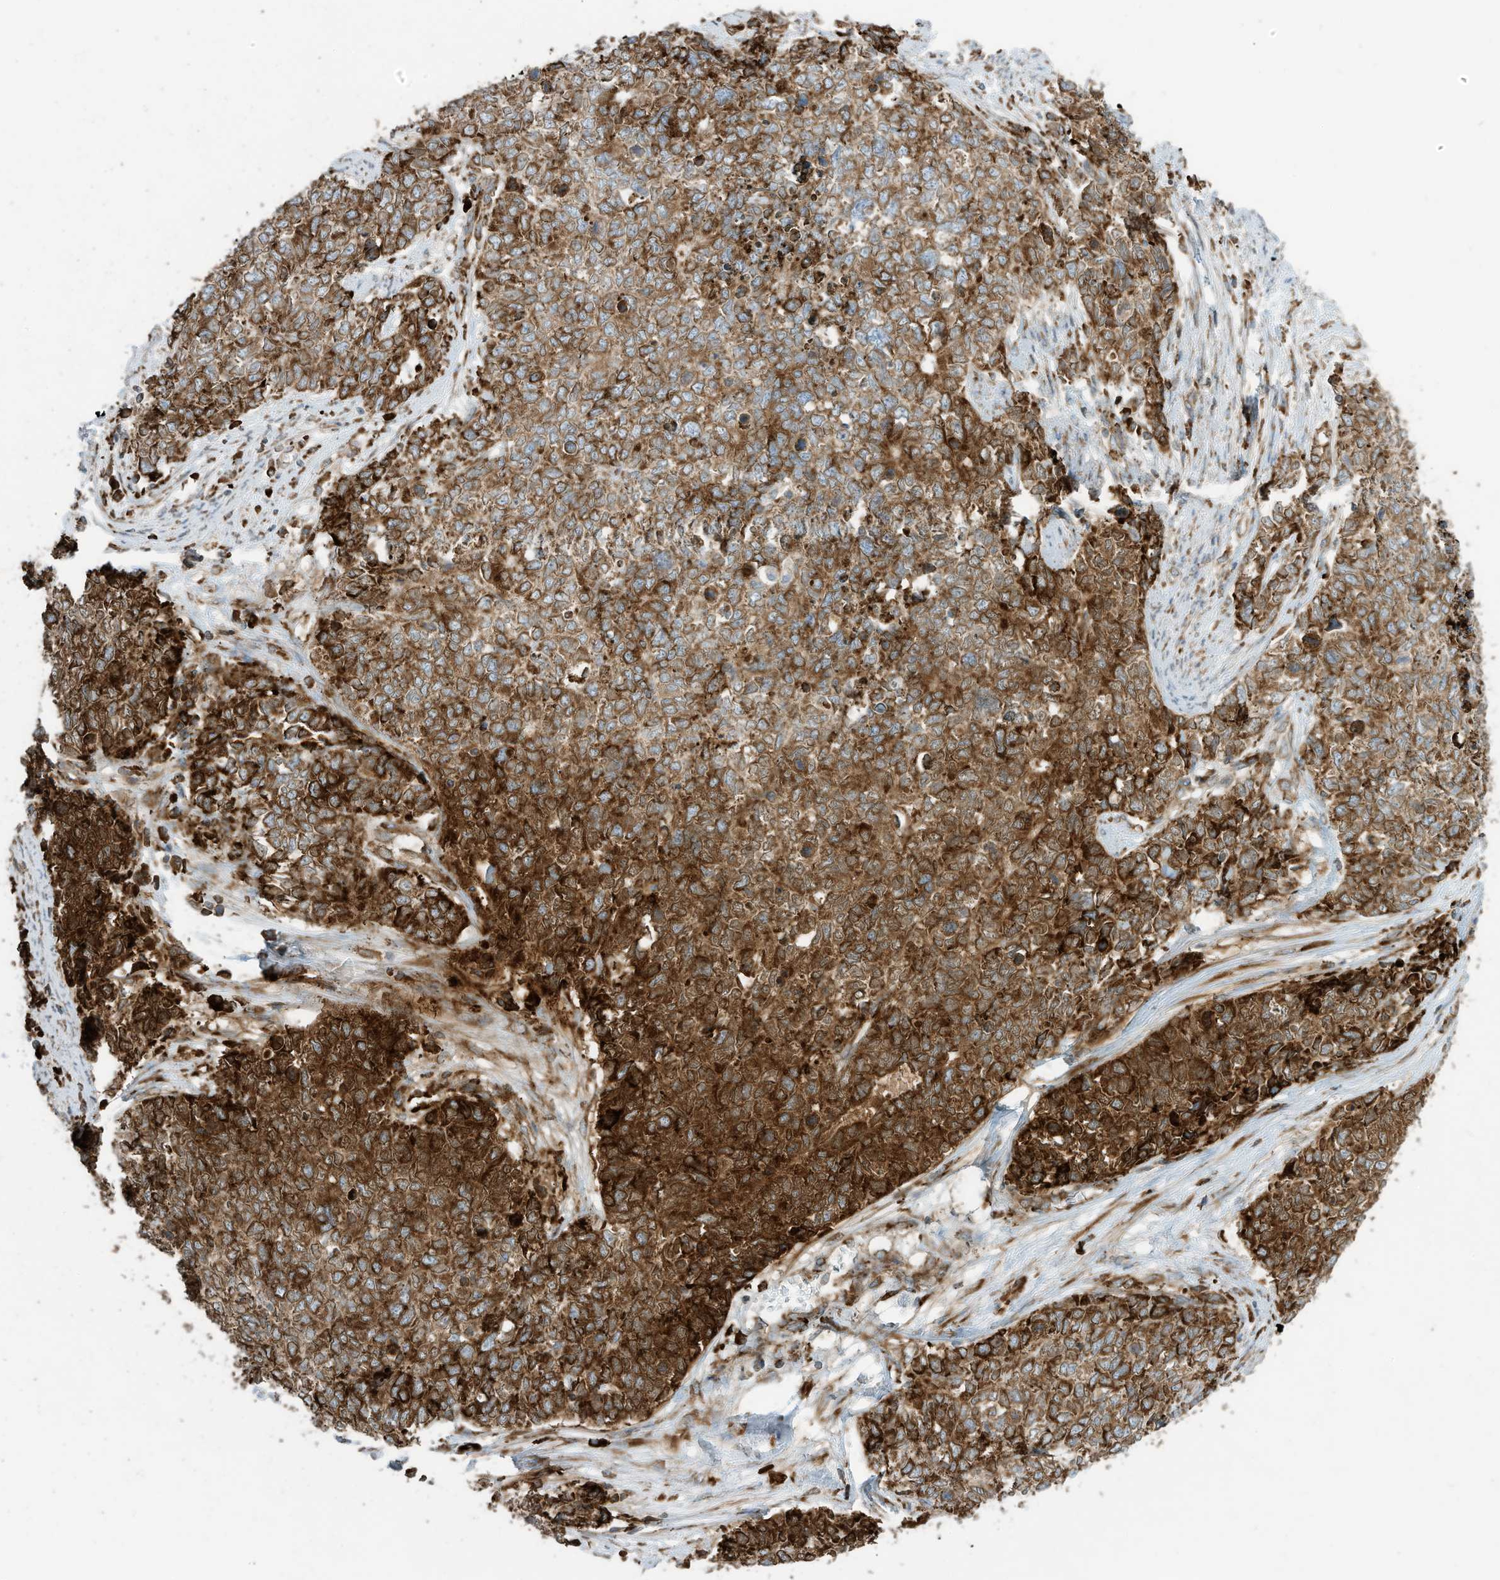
{"staining": {"intensity": "strong", "quantity": ">75%", "location": "cytoplasmic/membranous"}, "tissue": "cervical cancer", "cell_type": "Tumor cells", "image_type": "cancer", "snomed": [{"axis": "morphology", "description": "Squamous cell carcinoma, NOS"}, {"axis": "topography", "description": "Cervix"}], "caption": "Human cervical cancer stained with a protein marker demonstrates strong staining in tumor cells.", "gene": "TRNAU1AP", "patient": {"sex": "female", "age": 63}}